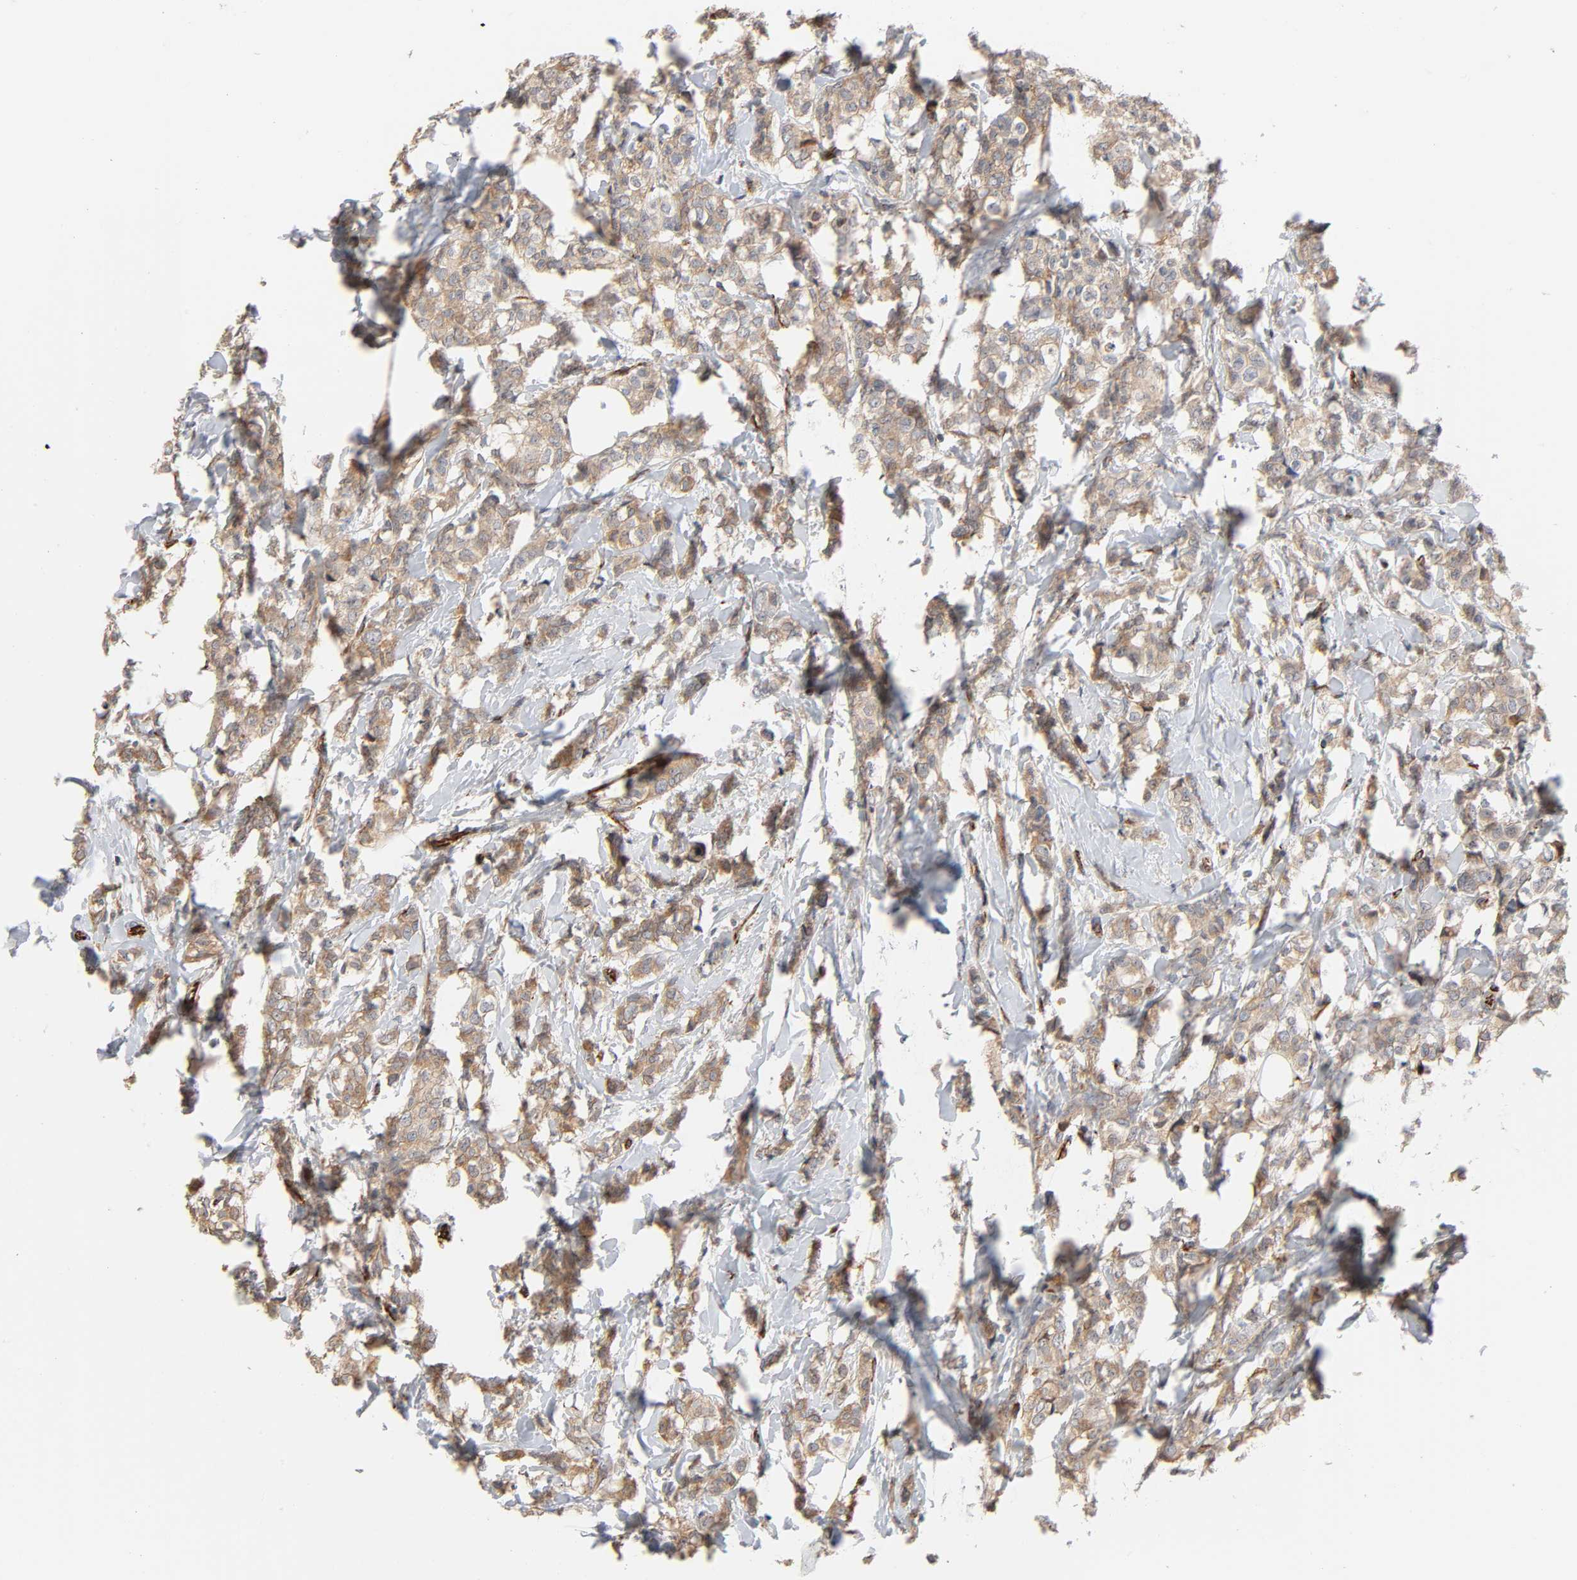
{"staining": {"intensity": "moderate", "quantity": ">75%", "location": "cytoplasmic/membranous"}, "tissue": "breast cancer", "cell_type": "Tumor cells", "image_type": "cancer", "snomed": [{"axis": "morphology", "description": "Lobular carcinoma"}, {"axis": "topography", "description": "Breast"}], "caption": "This image displays immunohistochemistry staining of human breast cancer (lobular carcinoma), with medium moderate cytoplasmic/membranous positivity in about >75% of tumor cells.", "gene": "REEP6", "patient": {"sex": "female", "age": 60}}